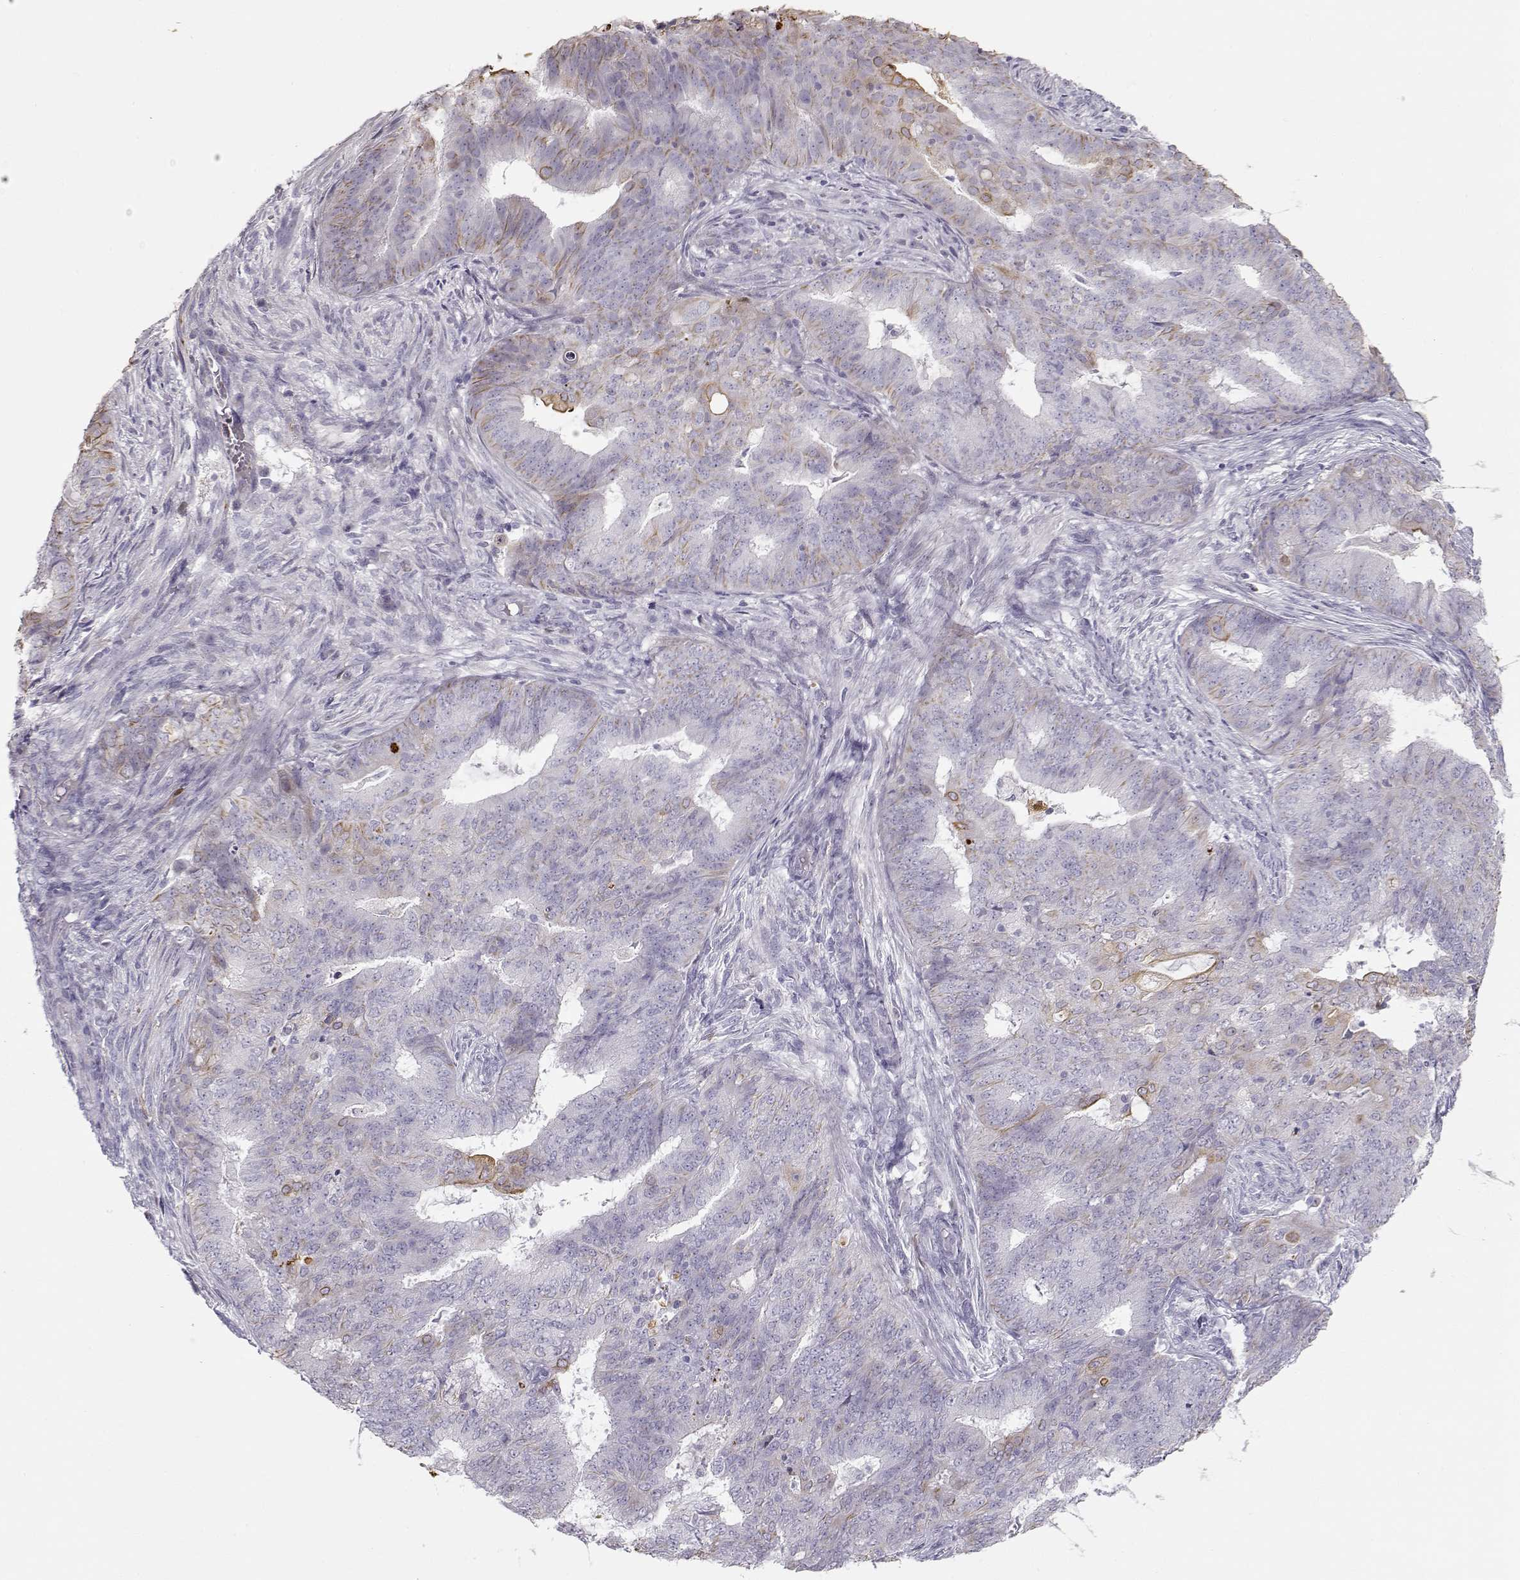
{"staining": {"intensity": "weak", "quantity": "<25%", "location": "cytoplasmic/membranous"}, "tissue": "endometrial cancer", "cell_type": "Tumor cells", "image_type": "cancer", "snomed": [{"axis": "morphology", "description": "Adenocarcinoma, NOS"}, {"axis": "topography", "description": "Endometrium"}], "caption": "Endometrial cancer (adenocarcinoma) stained for a protein using immunohistochemistry displays no staining tumor cells.", "gene": "S100B", "patient": {"sex": "female", "age": 62}}